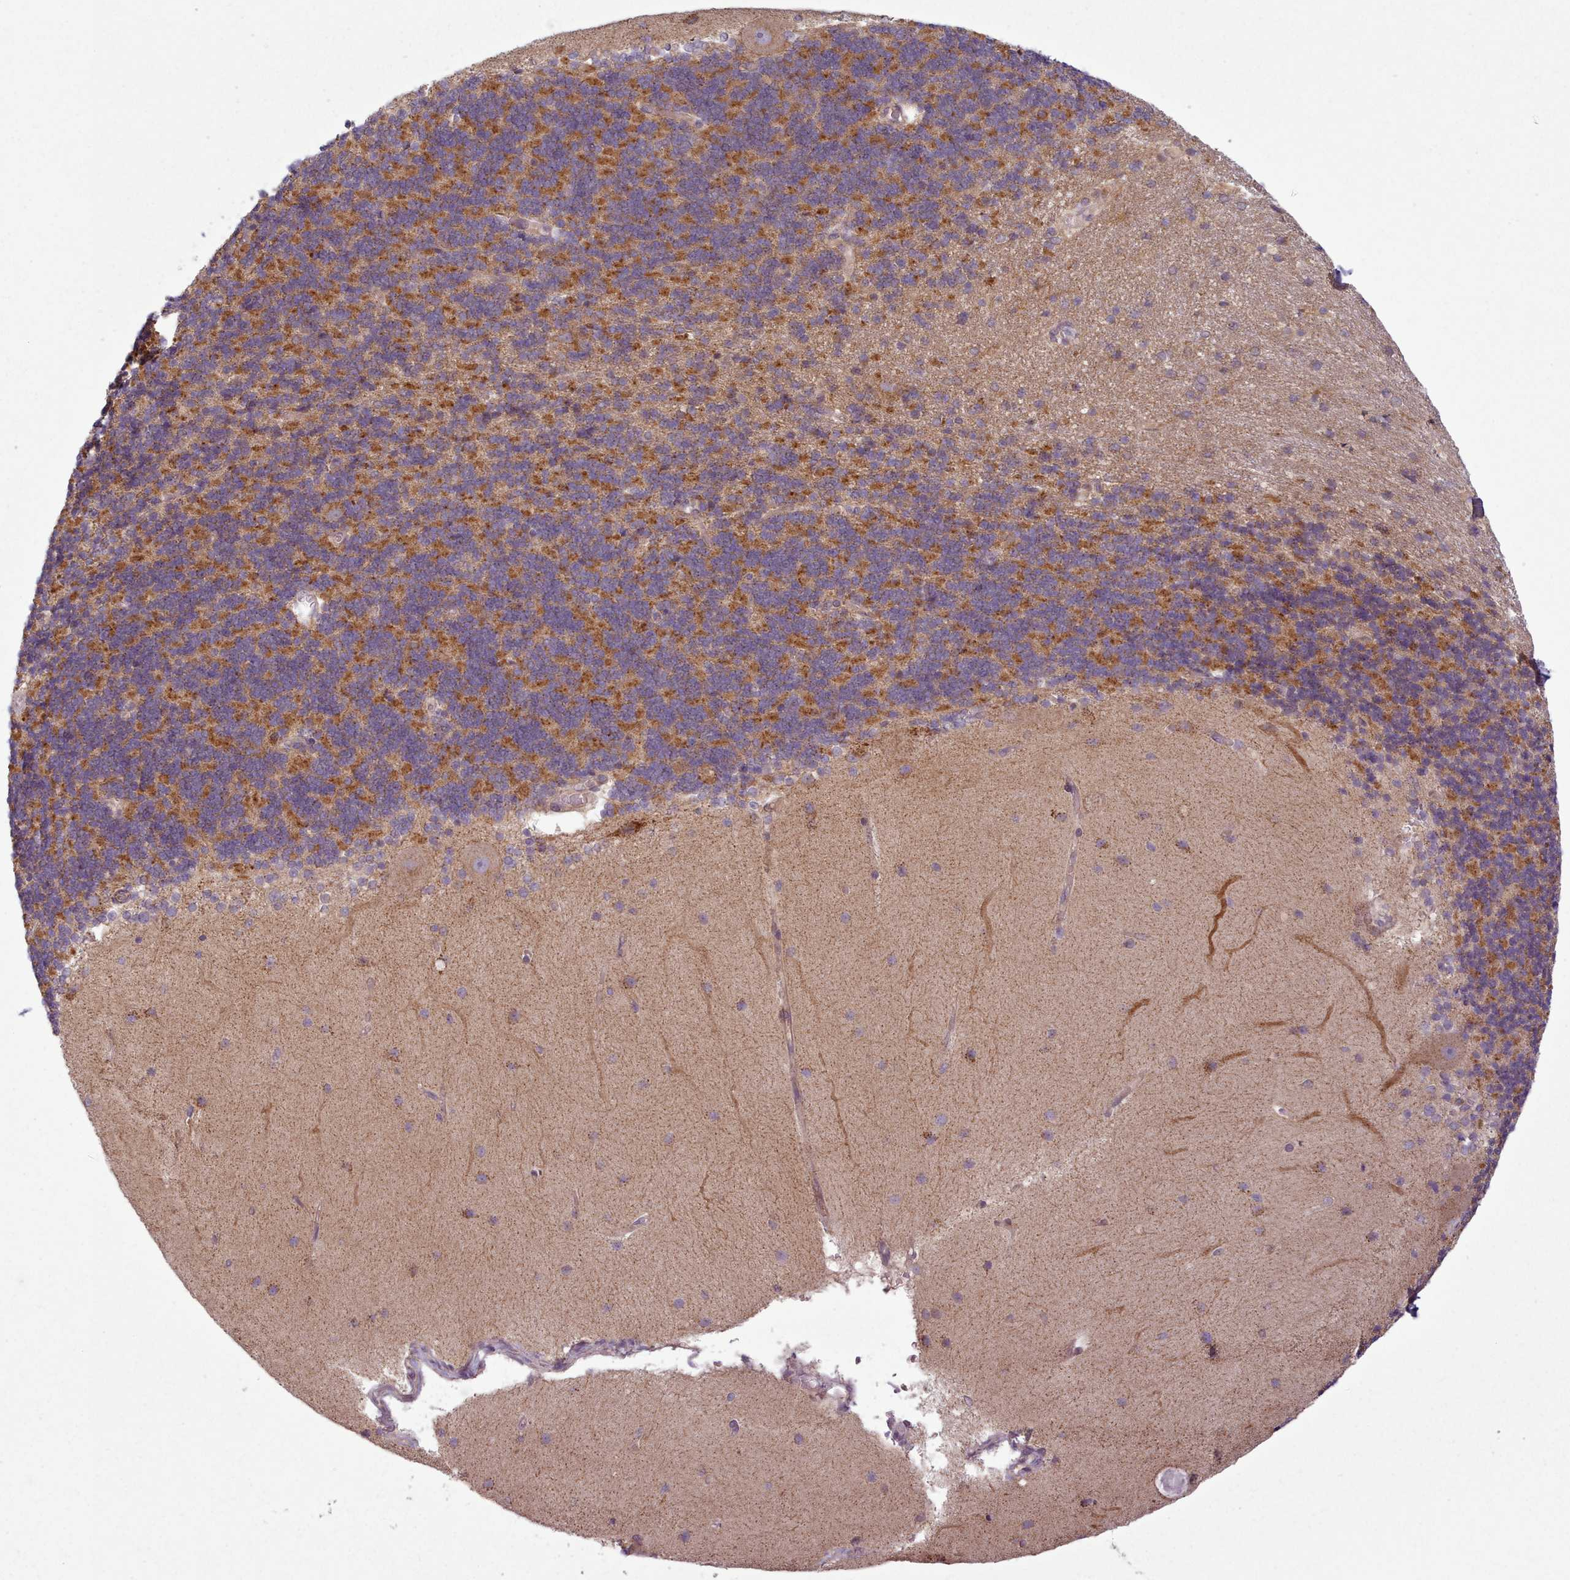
{"staining": {"intensity": "moderate", "quantity": "25%-75%", "location": "cytoplasmic/membranous"}, "tissue": "cerebellum", "cell_type": "Cells in granular layer", "image_type": "normal", "snomed": [{"axis": "morphology", "description": "Normal tissue, NOS"}, {"axis": "topography", "description": "Cerebellum"}], "caption": "Moderate cytoplasmic/membranous positivity for a protein is appreciated in approximately 25%-75% of cells in granular layer of unremarkable cerebellum using immunohistochemistry (IHC).", "gene": "NT5DC2", "patient": {"sex": "female", "age": 54}}